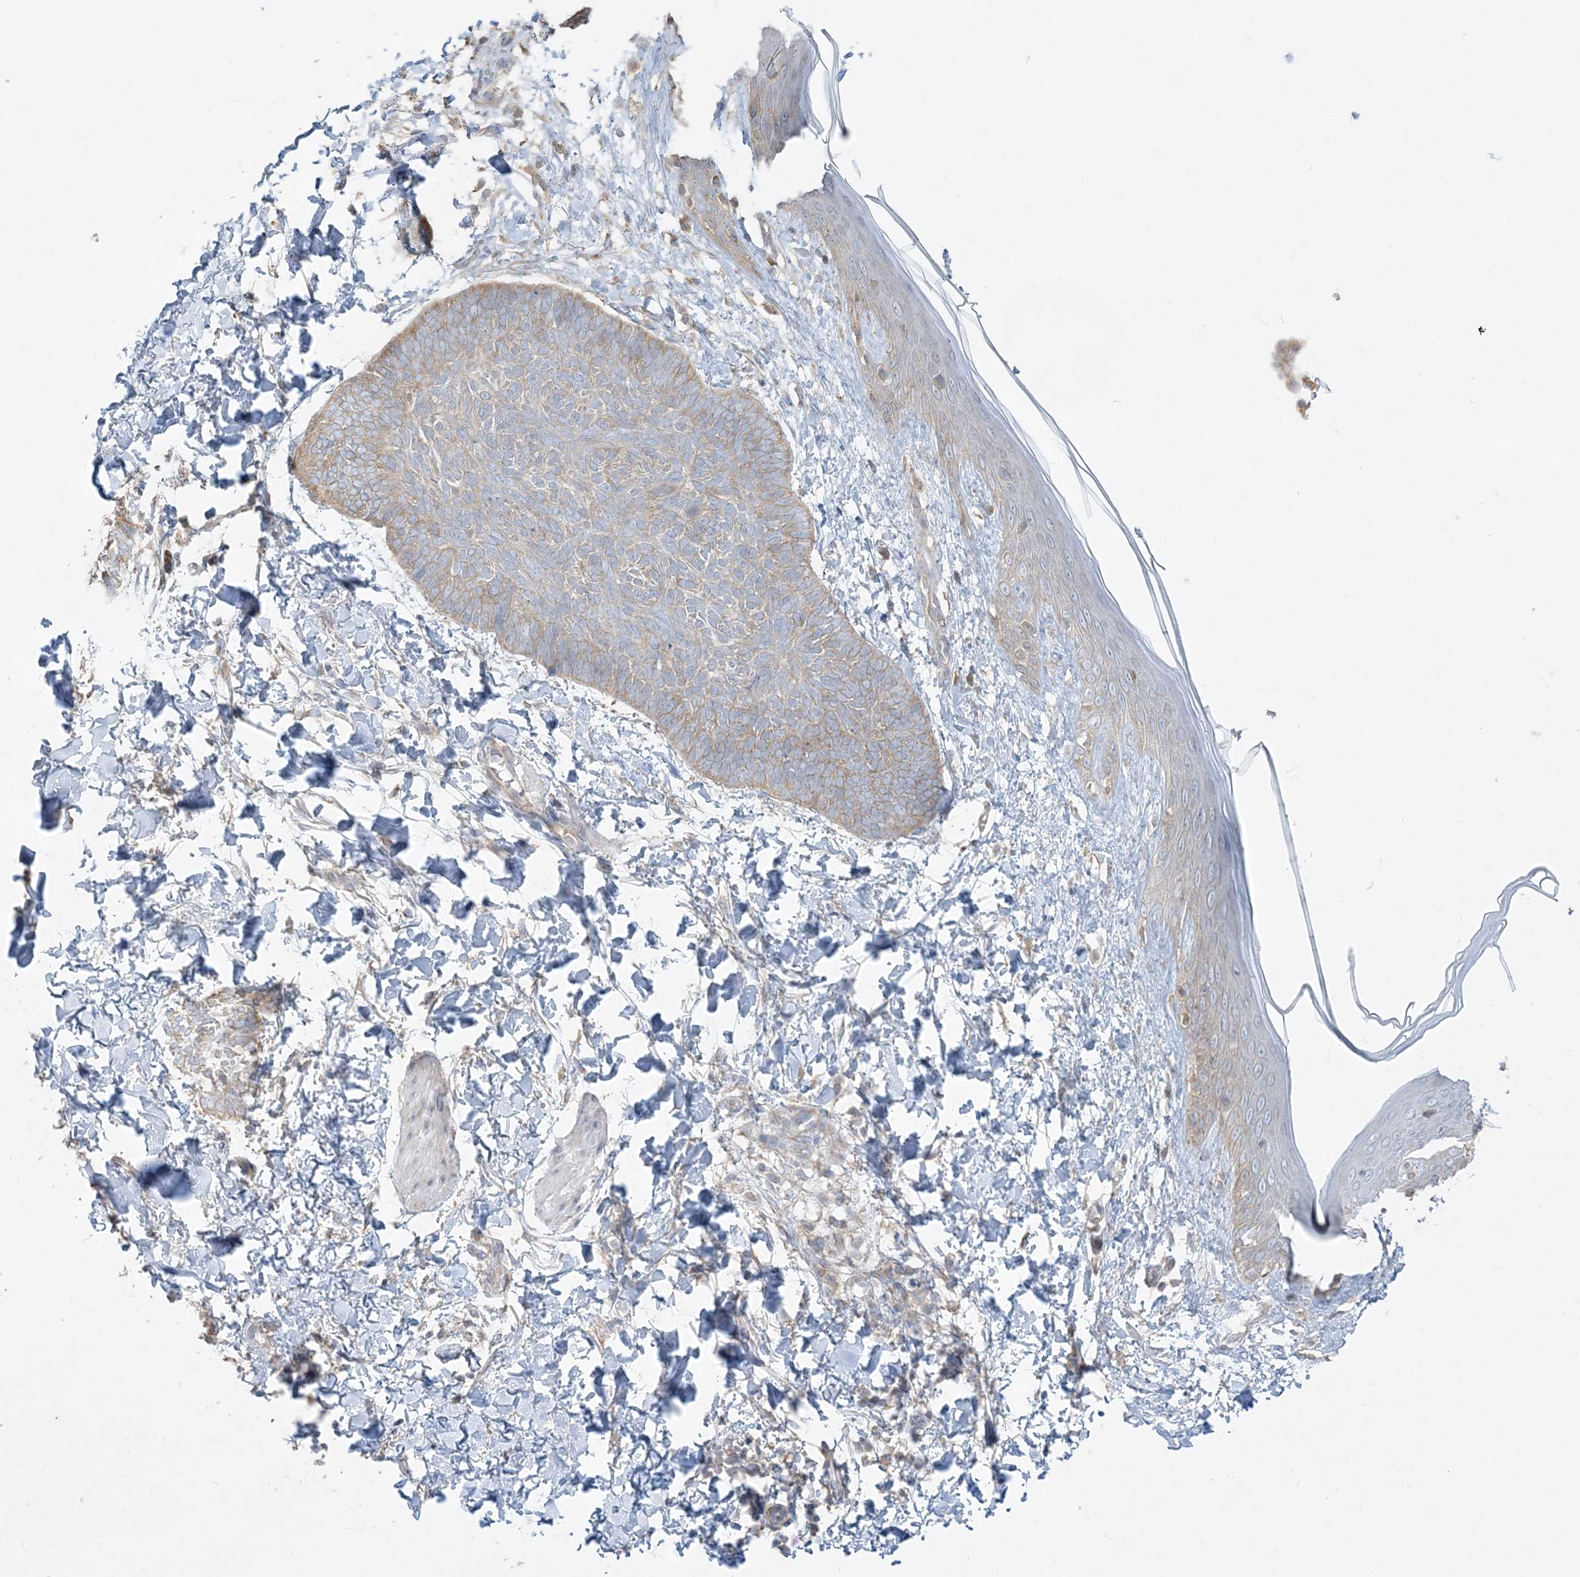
{"staining": {"intensity": "moderate", "quantity": "25%-75%", "location": "cytoplasmic/membranous"}, "tissue": "skin cancer", "cell_type": "Tumor cells", "image_type": "cancer", "snomed": [{"axis": "morphology", "description": "Normal tissue, NOS"}, {"axis": "morphology", "description": "Basal cell carcinoma"}, {"axis": "topography", "description": "Skin"}], "caption": "Skin cancer (basal cell carcinoma) stained with a brown dye reveals moderate cytoplasmic/membranous positive staining in about 25%-75% of tumor cells.", "gene": "ZC3H6", "patient": {"sex": "male", "age": 50}}